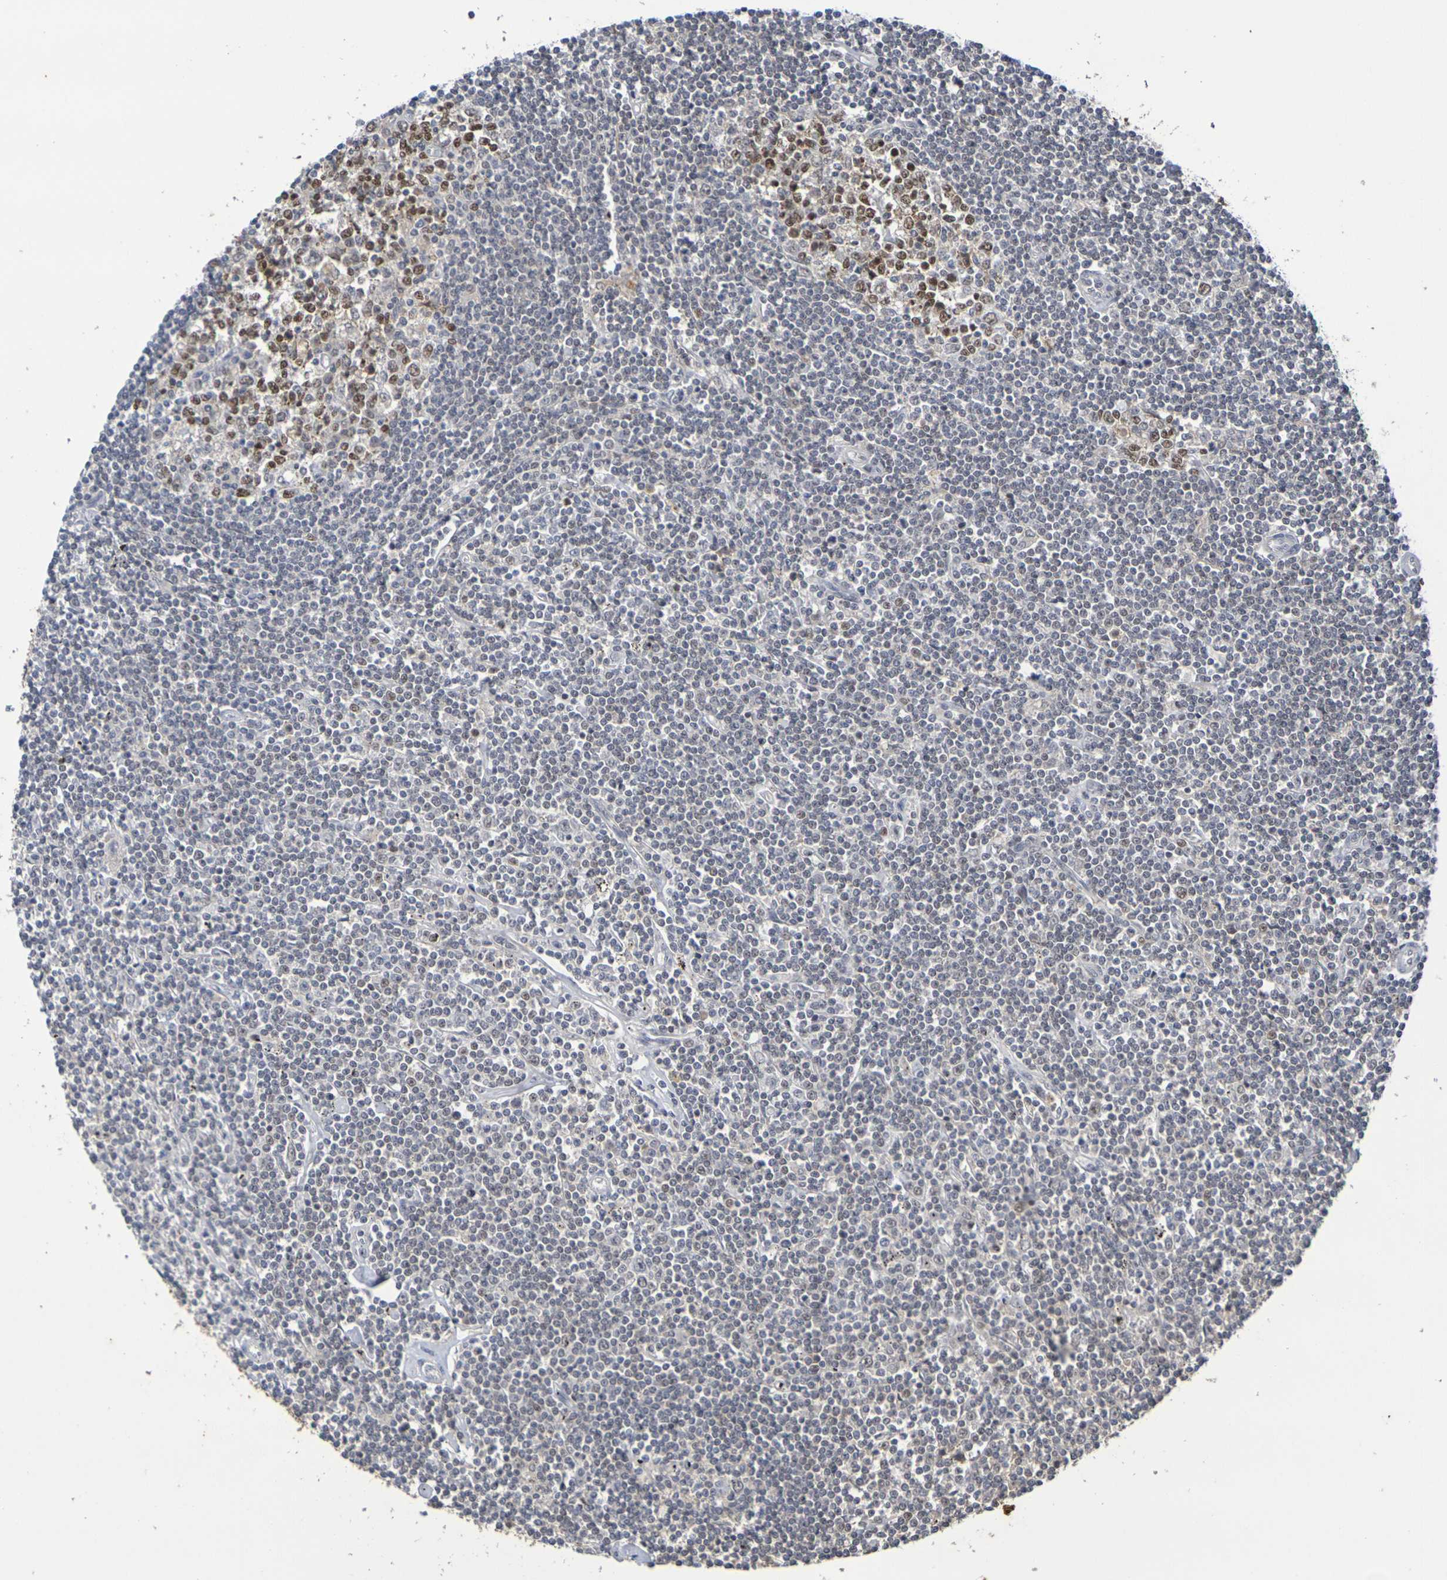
{"staining": {"intensity": "negative", "quantity": "none", "location": "none"}, "tissue": "lymphoma", "cell_type": "Tumor cells", "image_type": "cancer", "snomed": [{"axis": "morphology", "description": "Malignant lymphoma, non-Hodgkin's type, Low grade"}, {"axis": "topography", "description": "Spleen"}], "caption": "Photomicrograph shows no protein expression in tumor cells of malignant lymphoma, non-Hodgkin's type (low-grade) tissue.", "gene": "TERF2", "patient": {"sex": "male", "age": 76}}